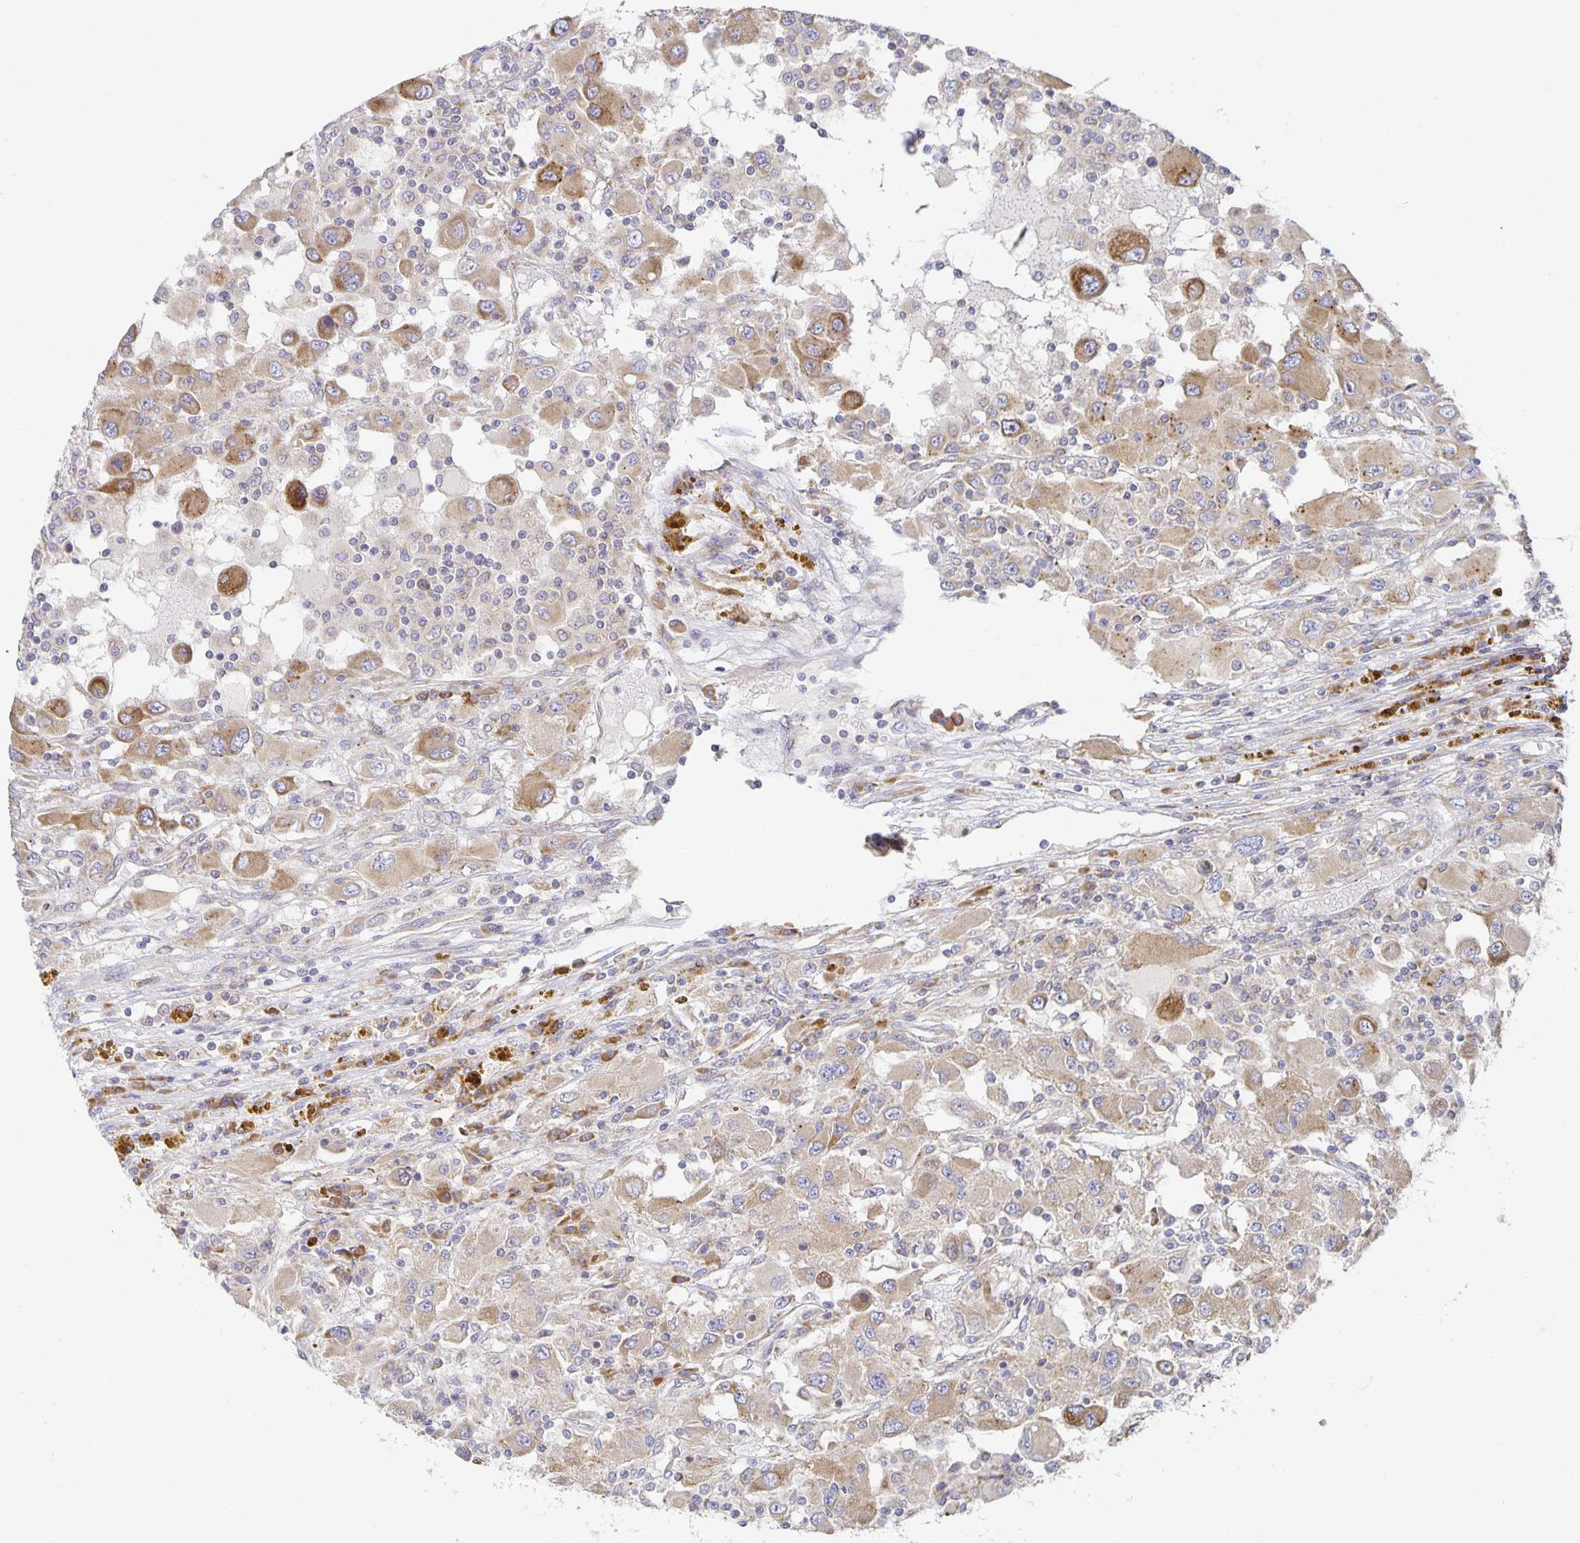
{"staining": {"intensity": "moderate", "quantity": "25%-75%", "location": "cytoplasmic/membranous"}, "tissue": "renal cancer", "cell_type": "Tumor cells", "image_type": "cancer", "snomed": [{"axis": "morphology", "description": "Adenocarcinoma, NOS"}, {"axis": "topography", "description": "Kidney"}], "caption": "Renal adenocarcinoma stained for a protein (brown) exhibits moderate cytoplasmic/membranous positive positivity in approximately 25%-75% of tumor cells.", "gene": "NOMO1", "patient": {"sex": "female", "age": 67}}